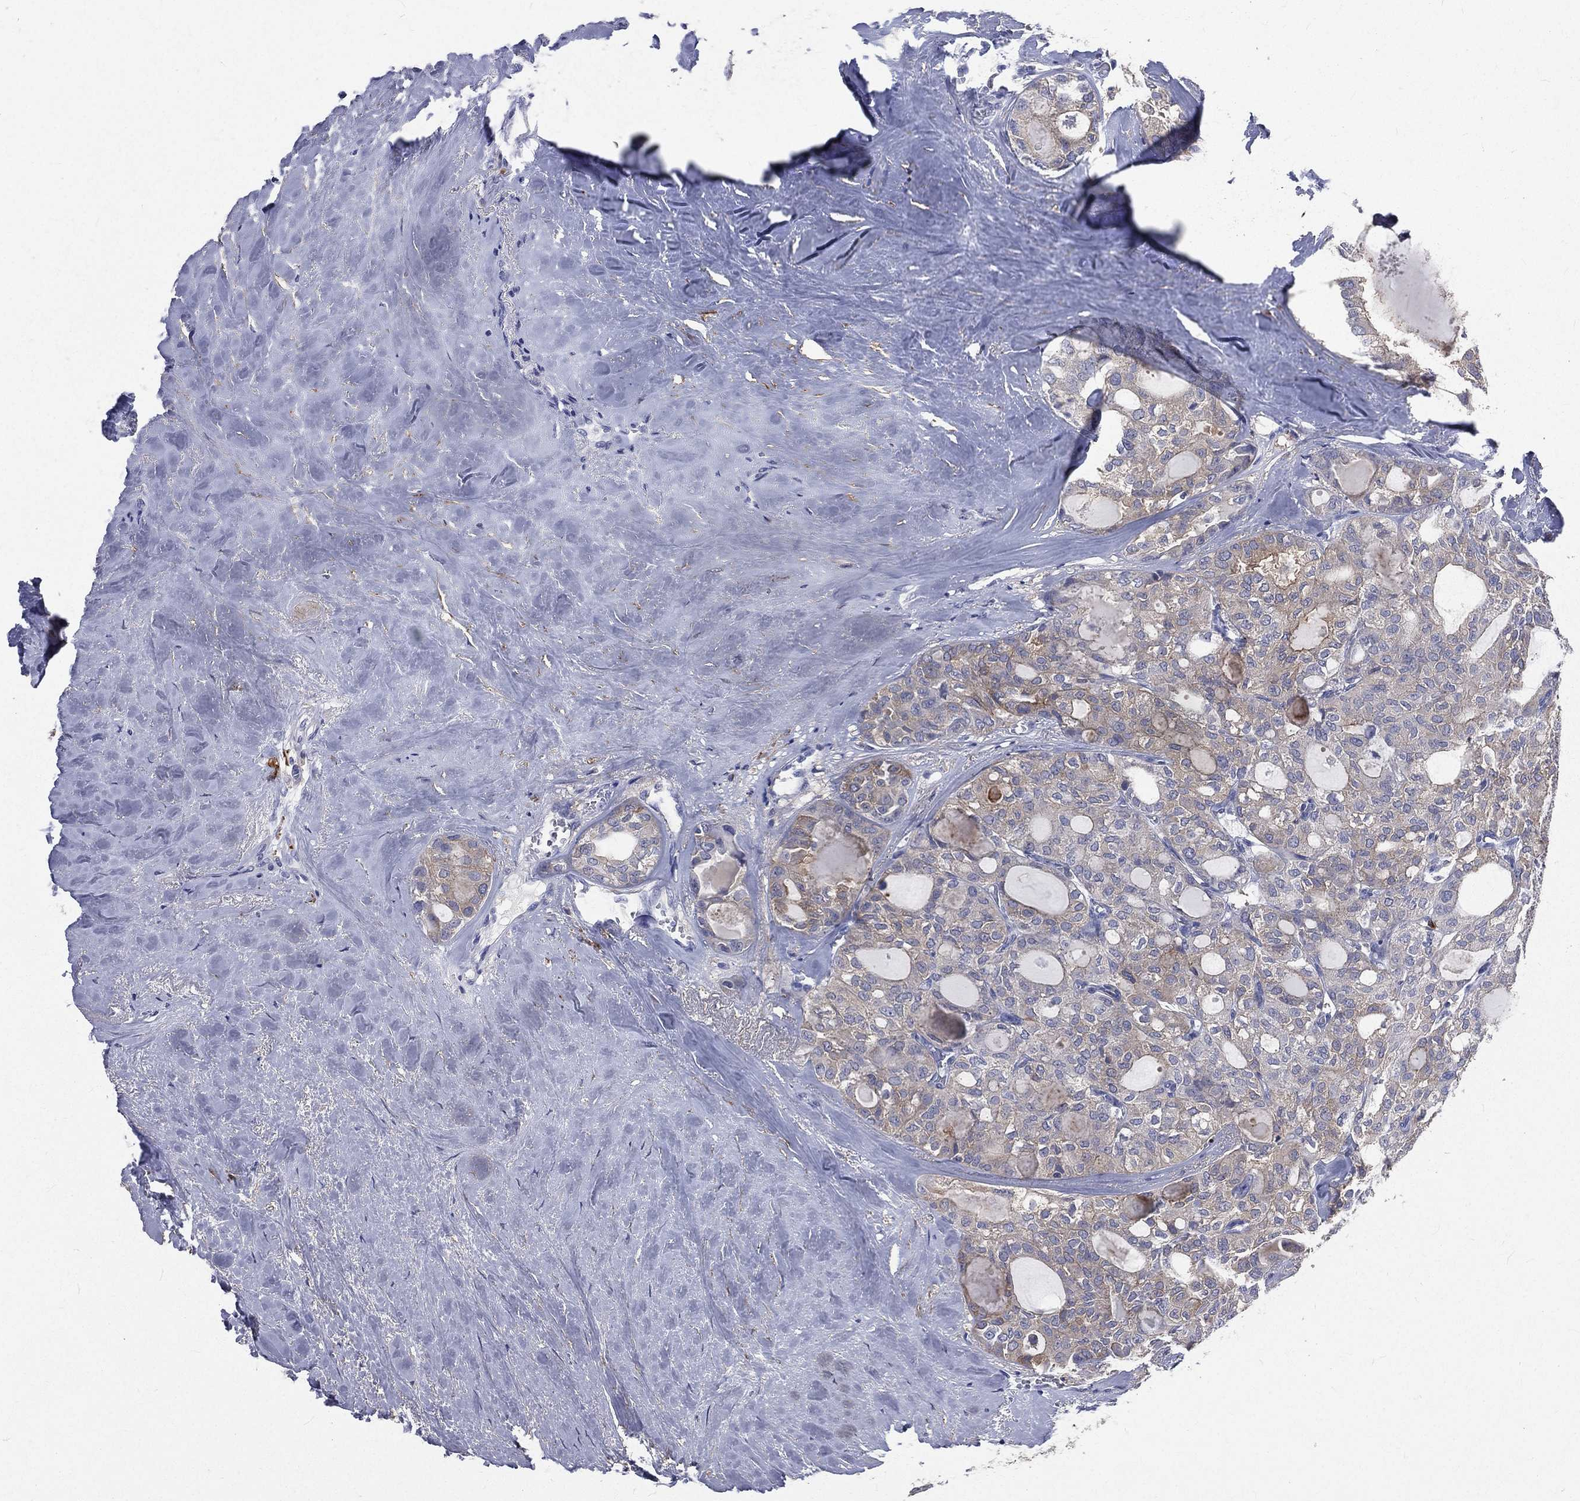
{"staining": {"intensity": "weak", "quantity": "<25%", "location": "cytoplasmic/membranous"}, "tissue": "thyroid cancer", "cell_type": "Tumor cells", "image_type": "cancer", "snomed": [{"axis": "morphology", "description": "Follicular adenoma carcinoma, NOS"}, {"axis": "topography", "description": "Thyroid gland"}], "caption": "The histopathology image reveals no staining of tumor cells in thyroid cancer.", "gene": "BASP1", "patient": {"sex": "male", "age": 75}}